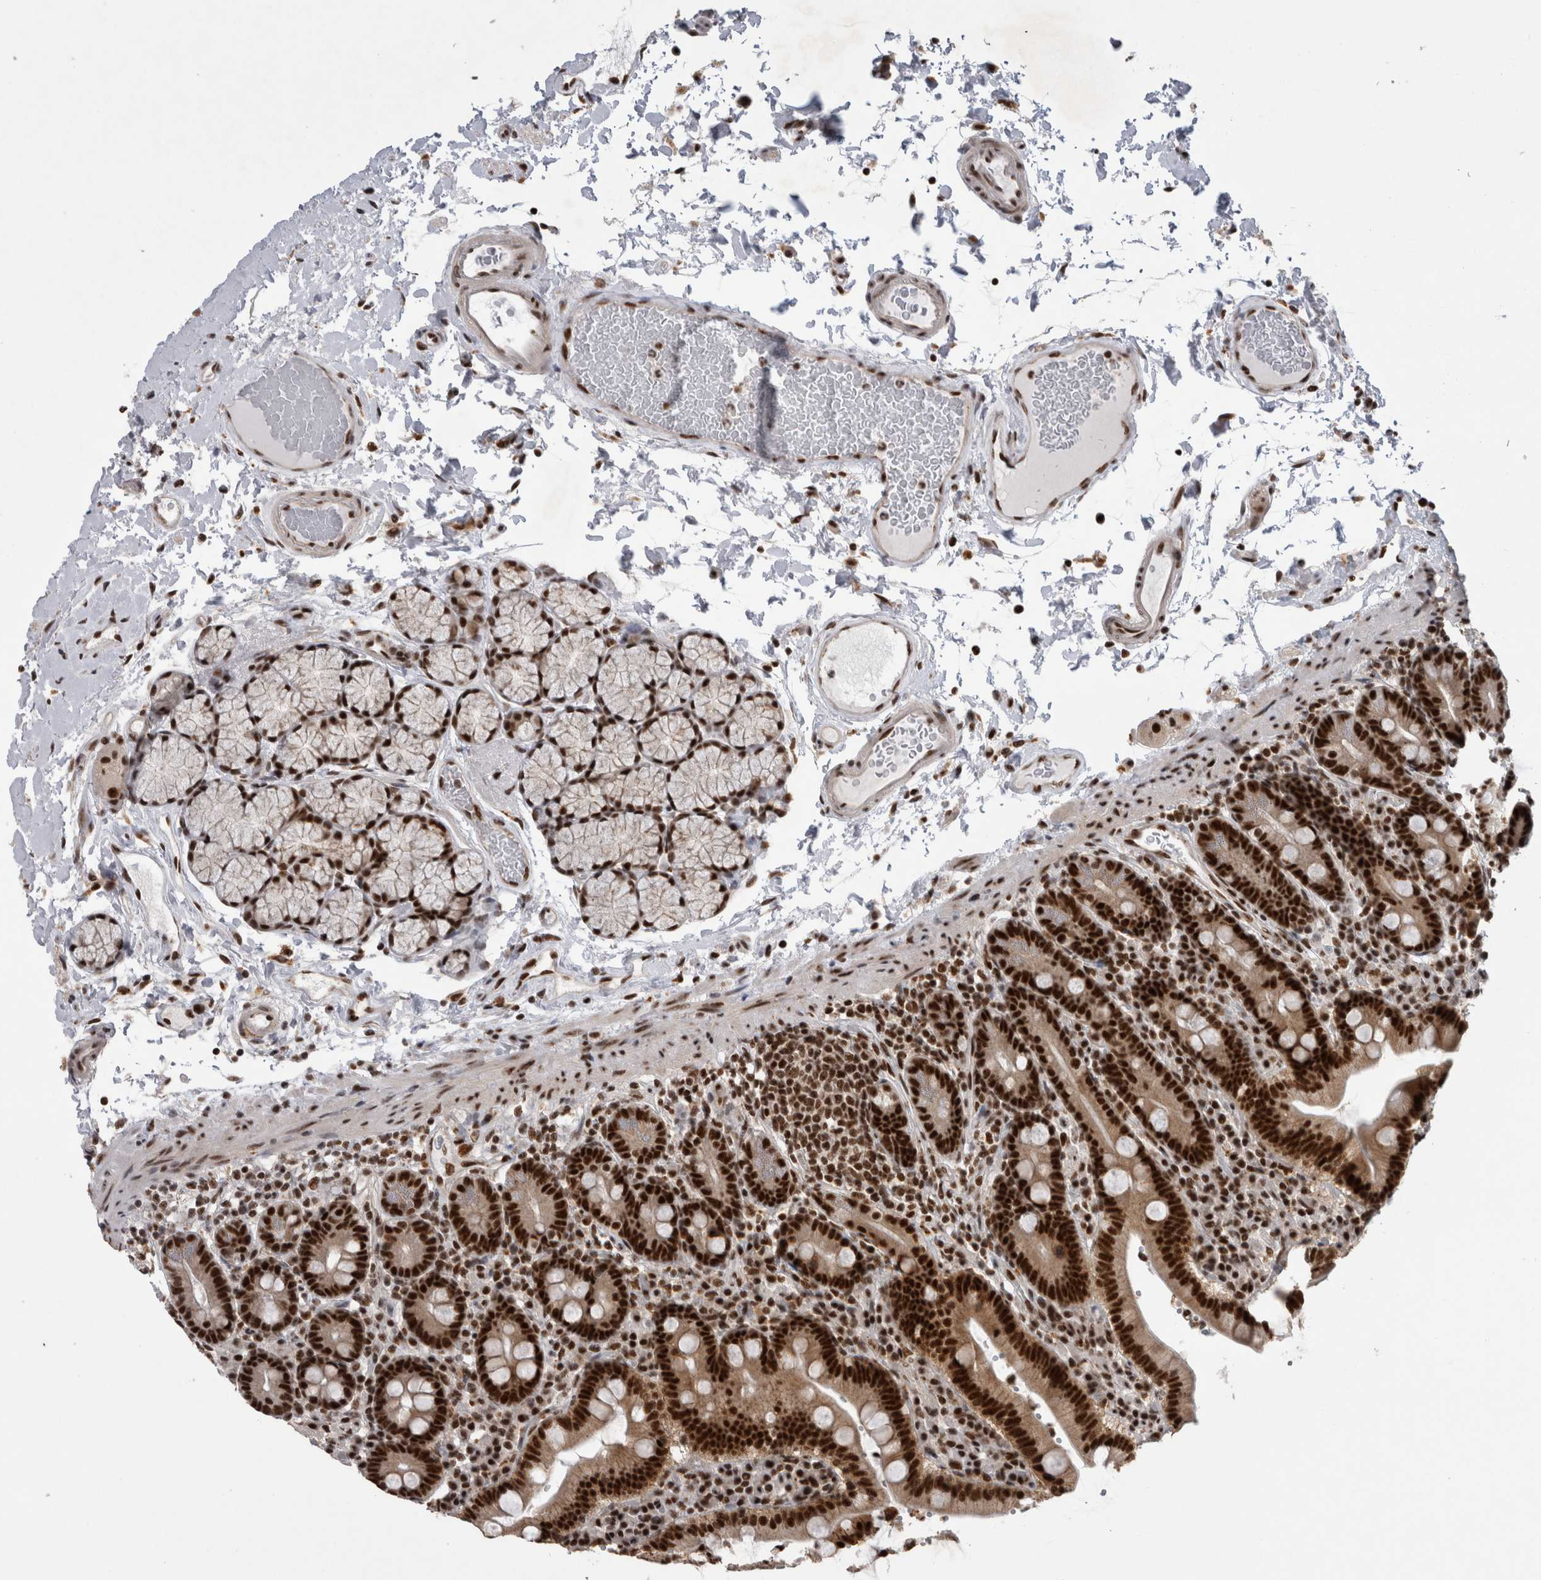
{"staining": {"intensity": "strong", "quantity": ">75%", "location": "nuclear"}, "tissue": "duodenum", "cell_type": "Glandular cells", "image_type": "normal", "snomed": [{"axis": "morphology", "description": "Normal tissue, NOS"}, {"axis": "topography", "description": "Small intestine, NOS"}], "caption": "The immunohistochemical stain highlights strong nuclear positivity in glandular cells of unremarkable duodenum. (Stains: DAB in brown, nuclei in blue, Microscopy: brightfield microscopy at high magnification).", "gene": "CDK11A", "patient": {"sex": "female", "age": 71}}